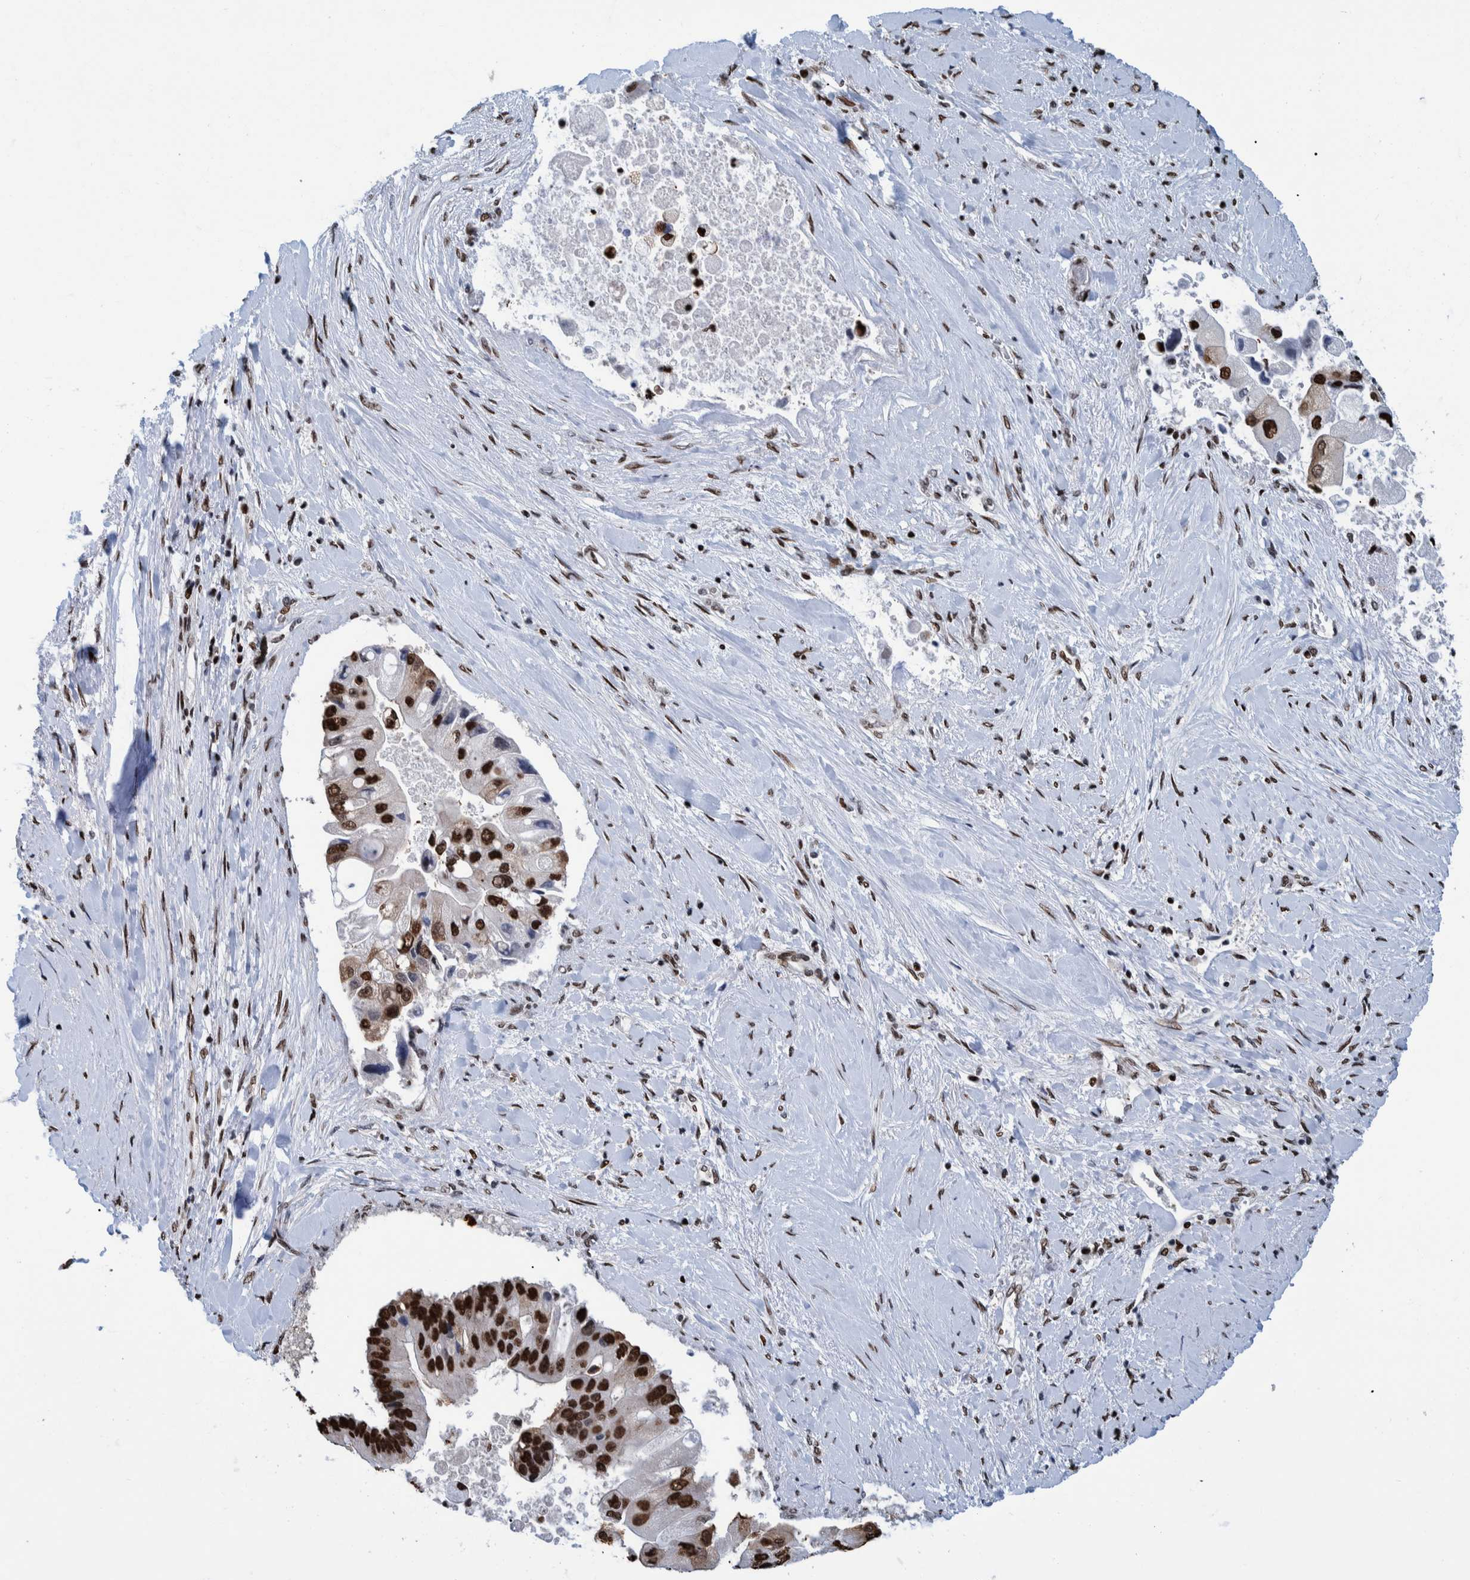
{"staining": {"intensity": "strong", "quantity": ">75%", "location": "nuclear"}, "tissue": "liver cancer", "cell_type": "Tumor cells", "image_type": "cancer", "snomed": [{"axis": "morphology", "description": "Cholangiocarcinoma"}, {"axis": "topography", "description": "Liver"}], "caption": "A photomicrograph showing strong nuclear positivity in about >75% of tumor cells in liver cancer (cholangiocarcinoma), as visualized by brown immunohistochemical staining.", "gene": "HEATR9", "patient": {"sex": "male", "age": 50}}